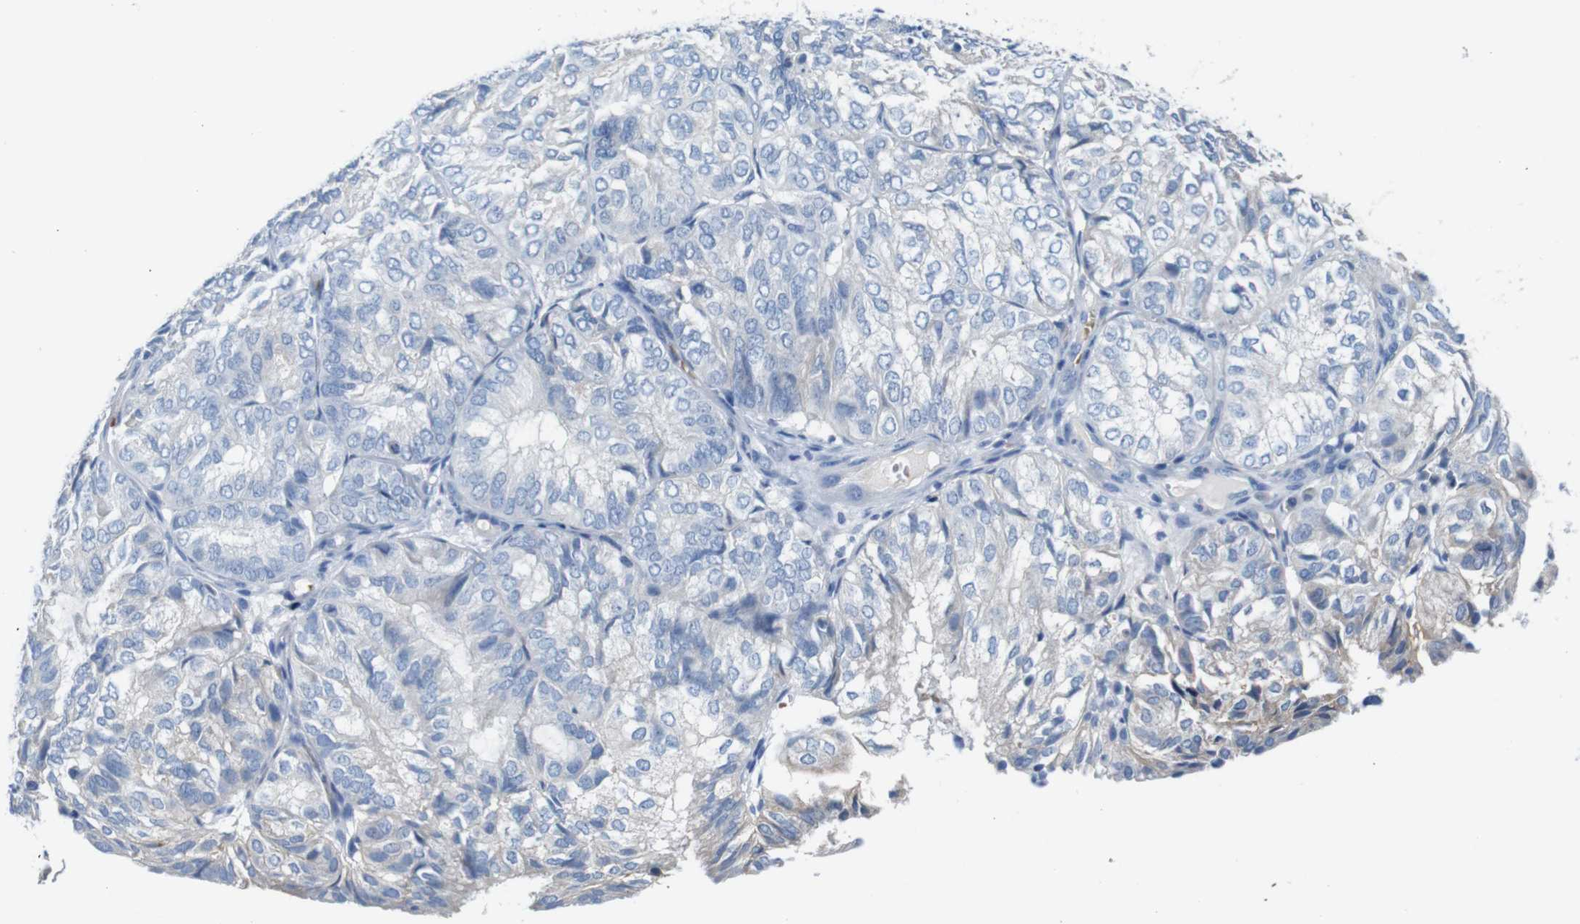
{"staining": {"intensity": "negative", "quantity": "none", "location": "none"}, "tissue": "endometrial cancer", "cell_type": "Tumor cells", "image_type": "cancer", "snomed": [{"axis": "morphology", "description": "Adenocarcinoma, NOS"}, {"axis": "topography", "description": "Uterus"}], "caption": "A histopathology image of endometrial cancer (adenocarcinoma) stained for a protein shows no brown staining in tumor cells.", "gene": "IGSF8", "patient": {"sex": "female", "age": 60}}